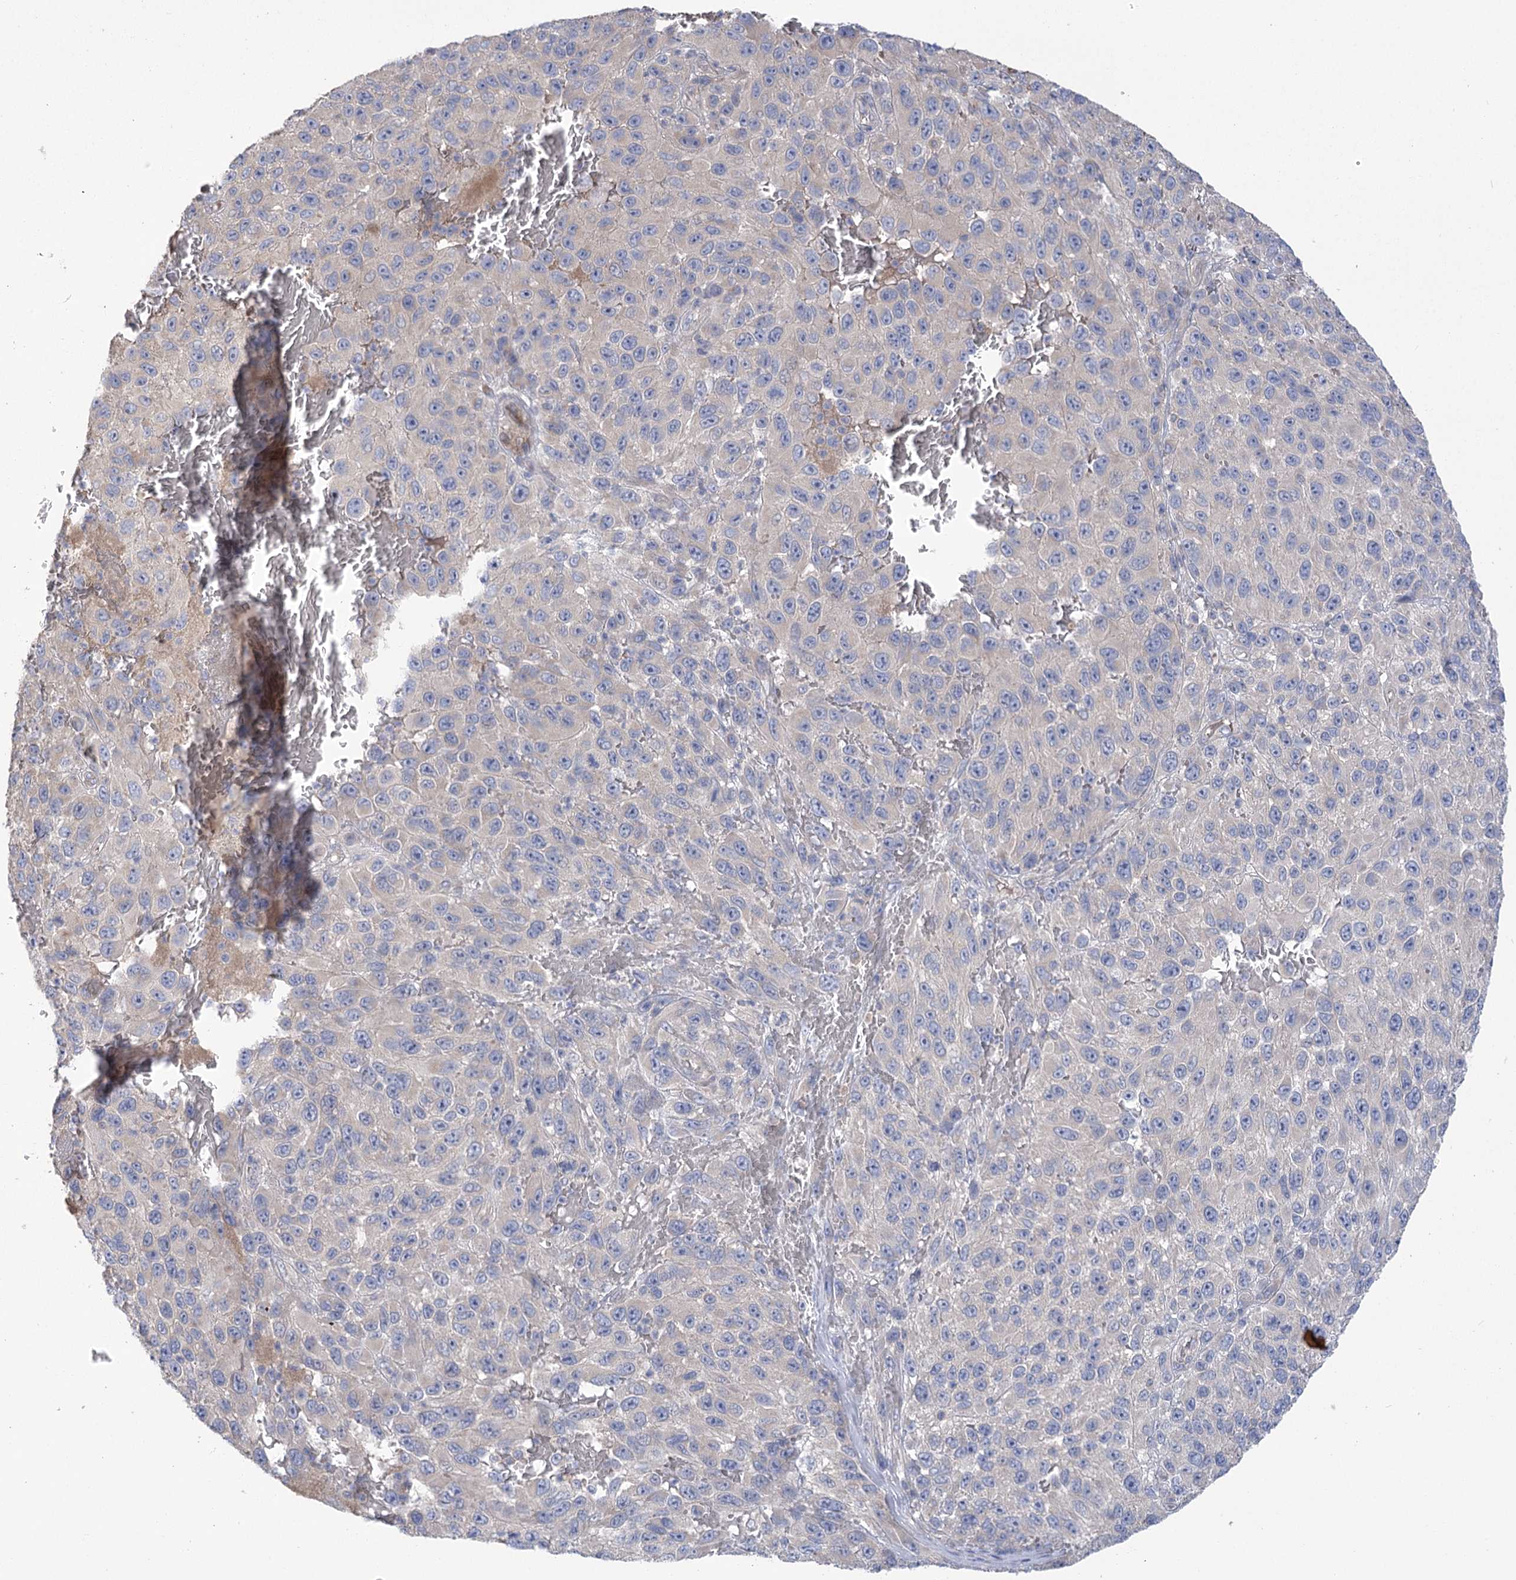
{"staining": {"intensity": "negative", "quantity": "none", "location": "none"}, "tissue": "melanoma", "cell_type": "Tumor cells", "image_type": "cancer", "snomed": [{"axis": "morphology", "description": "Malignant melanoma, NOS"}, {"axis": "topography", "description": "Skin"}], "caption": "A photomicrograph of human malignant melanoma is negative for staining in tumor cells. Brightfield microscopy of immunohistochemistry stained with DAB (3,3'-diaminobenzidine) (brown) and hematoxylin (blue), captured at high magnification.", "gene": "PBLD", "patient": {"sex": "female", "age": 96}}